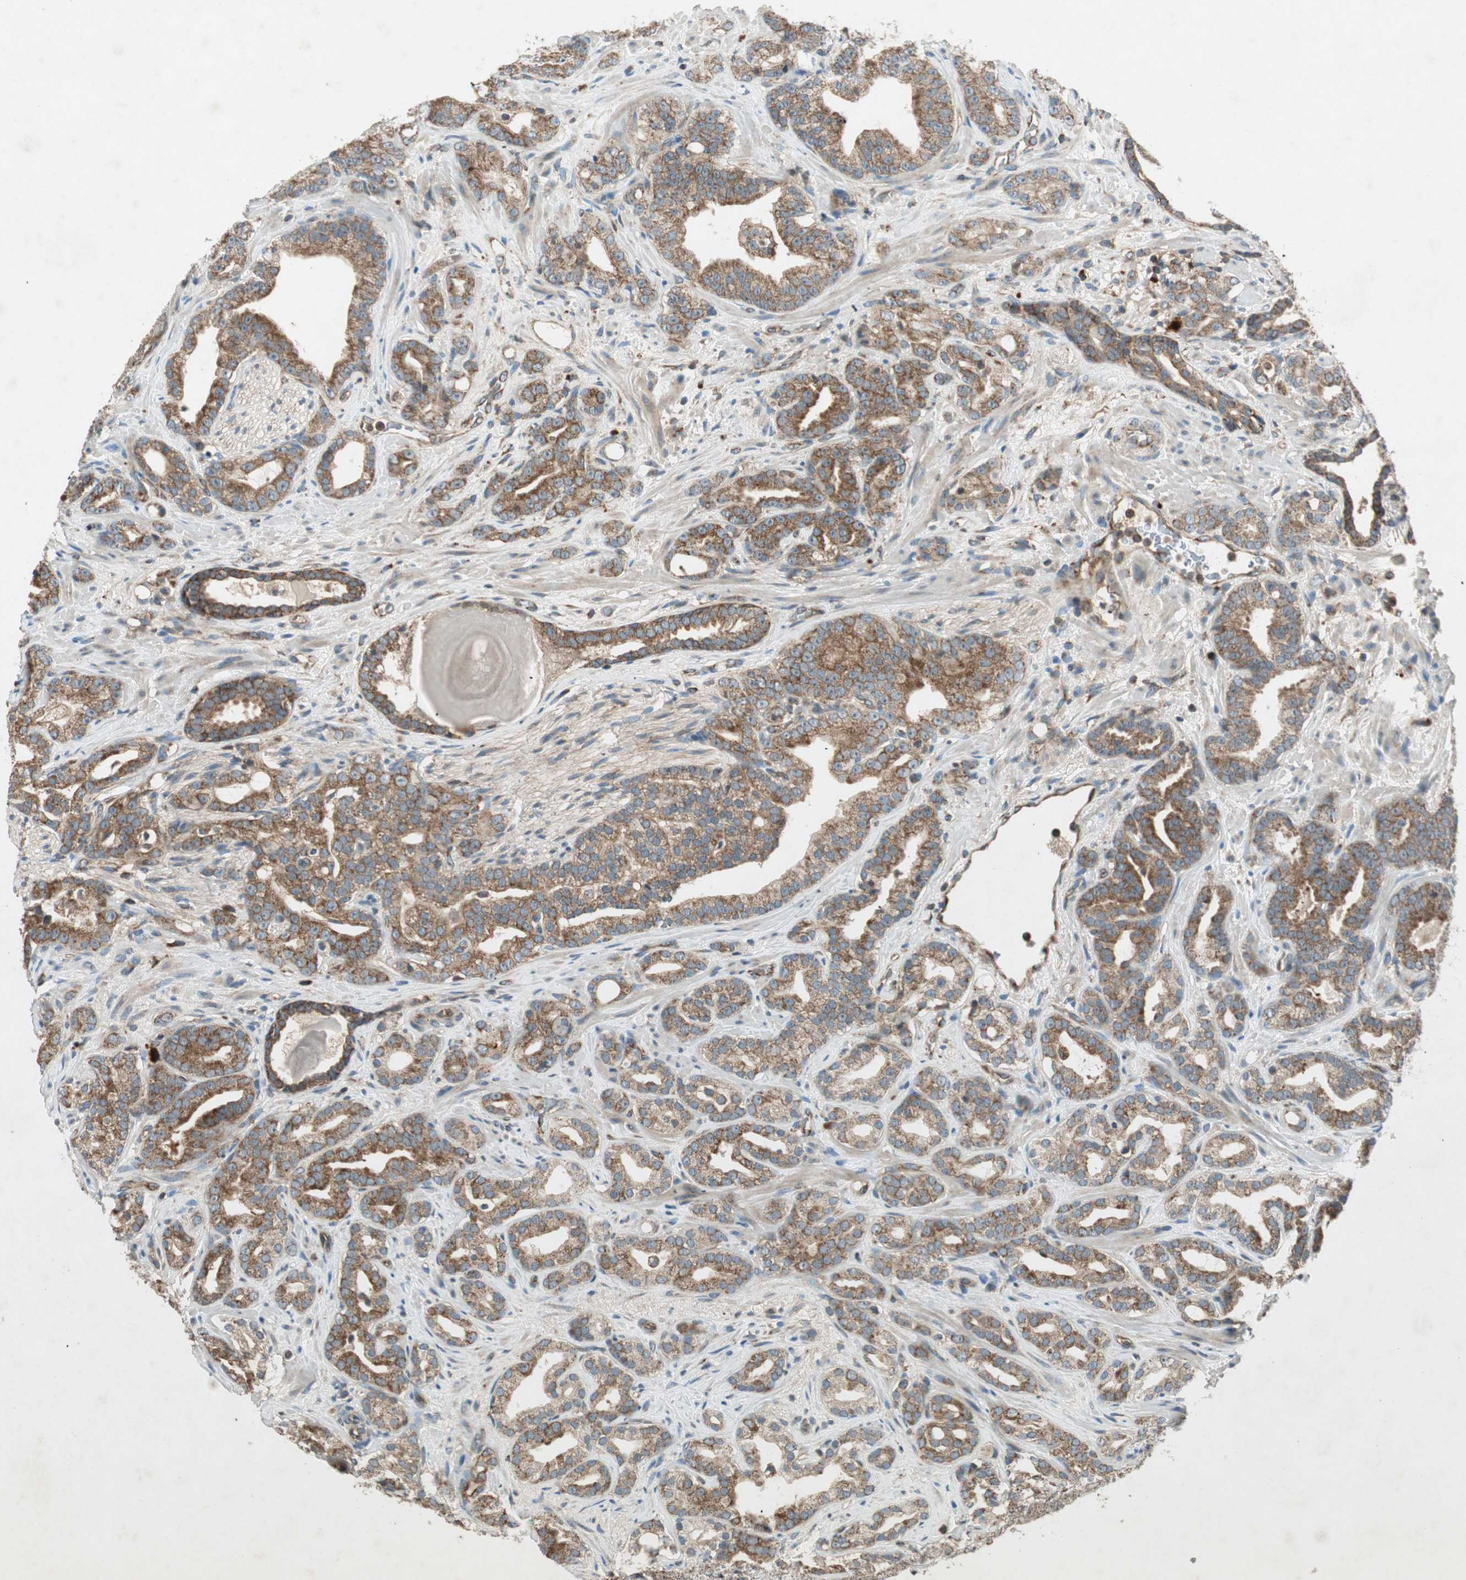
{"staining": {"intensity": "strong", "quantity": ">75%", "location": "cytoplasmic/membranous"}, "tissue": "prostate cancer", "cell_type": "Tumor cells", "image_type": "cancer", "snomed": [{"axis": "morphology", "description": "Adenocarcinoma, Low grade"}, {"axis": "topography", "description": "Prostate"}], "caption": "Prostate cancer stained with immunohistochemistry (IHC) shows strong cytoplasmic/membranous positivity in about >75% of tumor cells. (DAB (3,3'-diaminobenzidine) = brown stain, brightfield microscopy at high magnification).", "gene": "CHADL", "patient": {"sex": "male", "age": 63}}